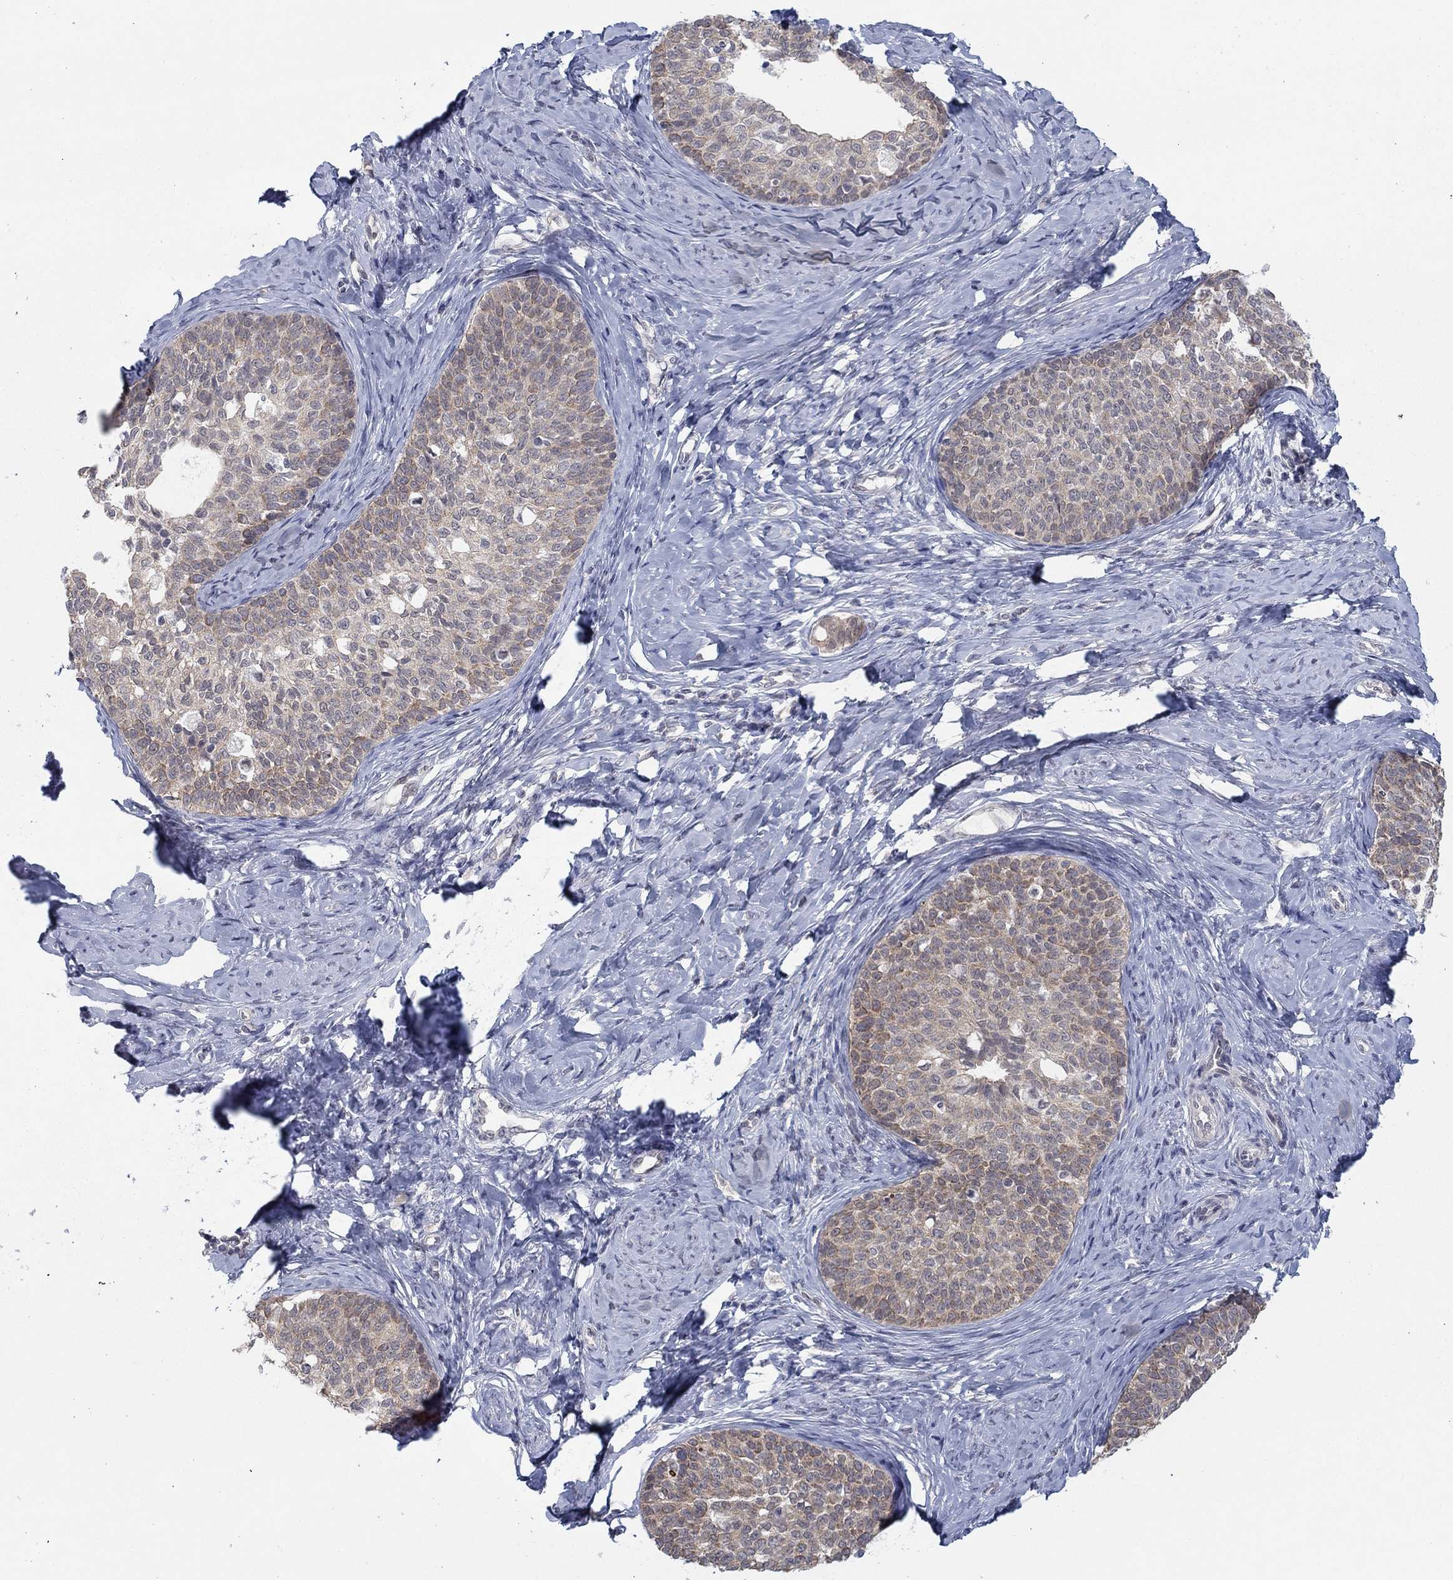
{"staining": {"intensity": "weak", "quantity": "25%-75%", "location": "cytoplasmic/membranous"}, "tissue": "cervical cancer", "cell_type": "Tumor cells", "image_type": "cancer", "snomed": [{"axis": "morphology", "description": "Squamous cell carcinoma, NOS"}, {"axis": "topography", "description": "Cervix"}], "caption": "A high-resolution histopathology image shows immunohistochemistry (IHC) staining of cervical cancer, which displays weak cytoplasmic/membranous positivity in approximately 25%-75% of tumor cells.", "gene": "SLC22A2", "patient": {"sex": "female", "age": 51}}